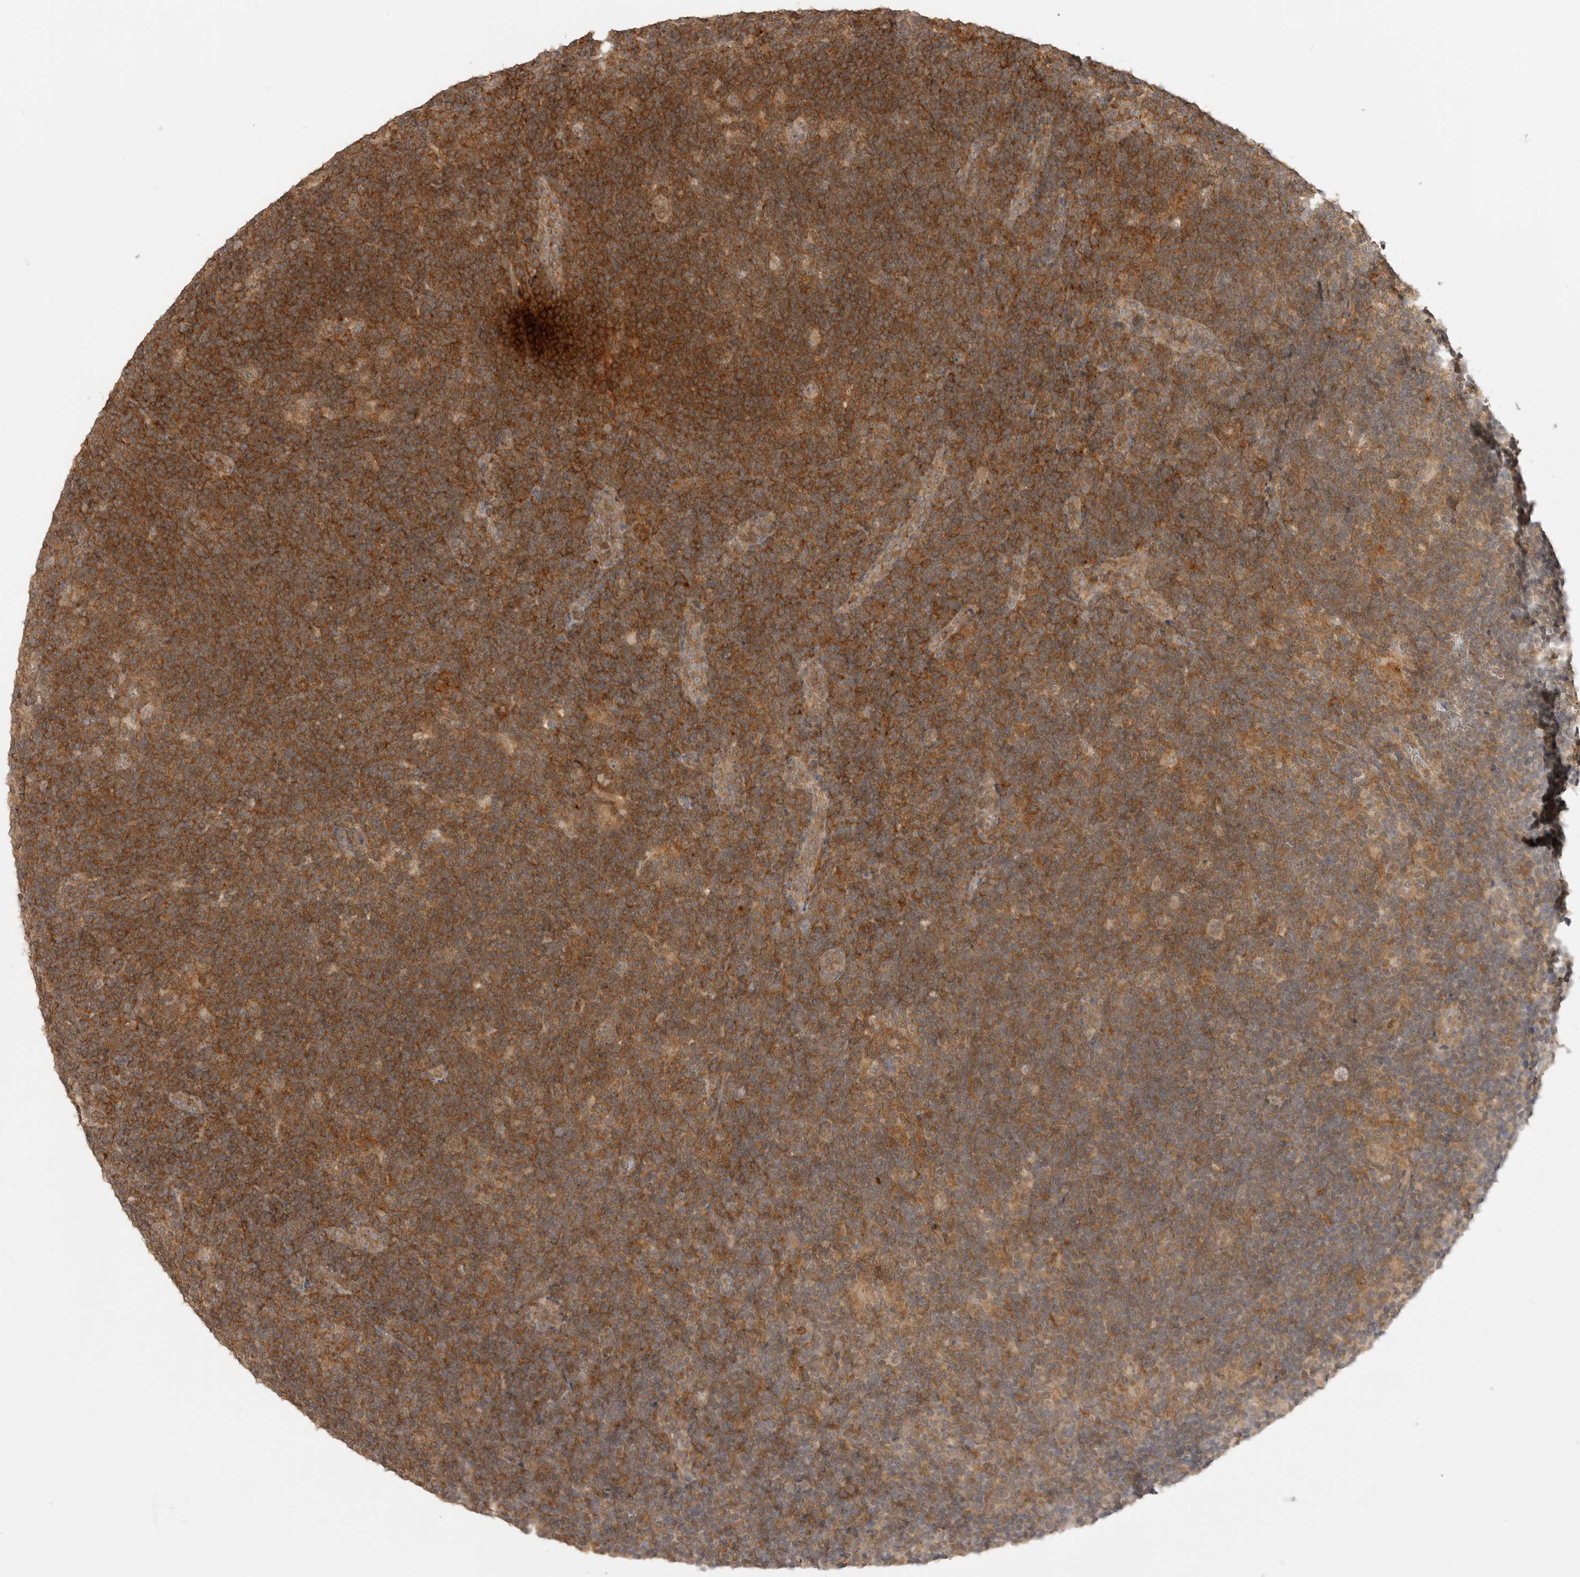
{"staining": {"intensity": "weak", "quantity": ">75%", "location": "cytoplasmic/membranous"}, "tissue": "lymphoma", "cell_type": "Tumor cells", "image_type": "cancer", "snomed": [{"axis": "morphology", "description": "Hodgkin's disease, NOS"}, {"axis": "topography", "description": "Lymph node"}], "caption": "A brown stain highlights weak cytoplasmic/membranous positivity of a protein in Hodgkin's disease tumor cells. Using DAB (brown) and hematoxylin (blue) stains, captured at high magnification using brightfield microscopy.", "gene": "GPC2", "patient": {"sex": "female", "age": 57}}